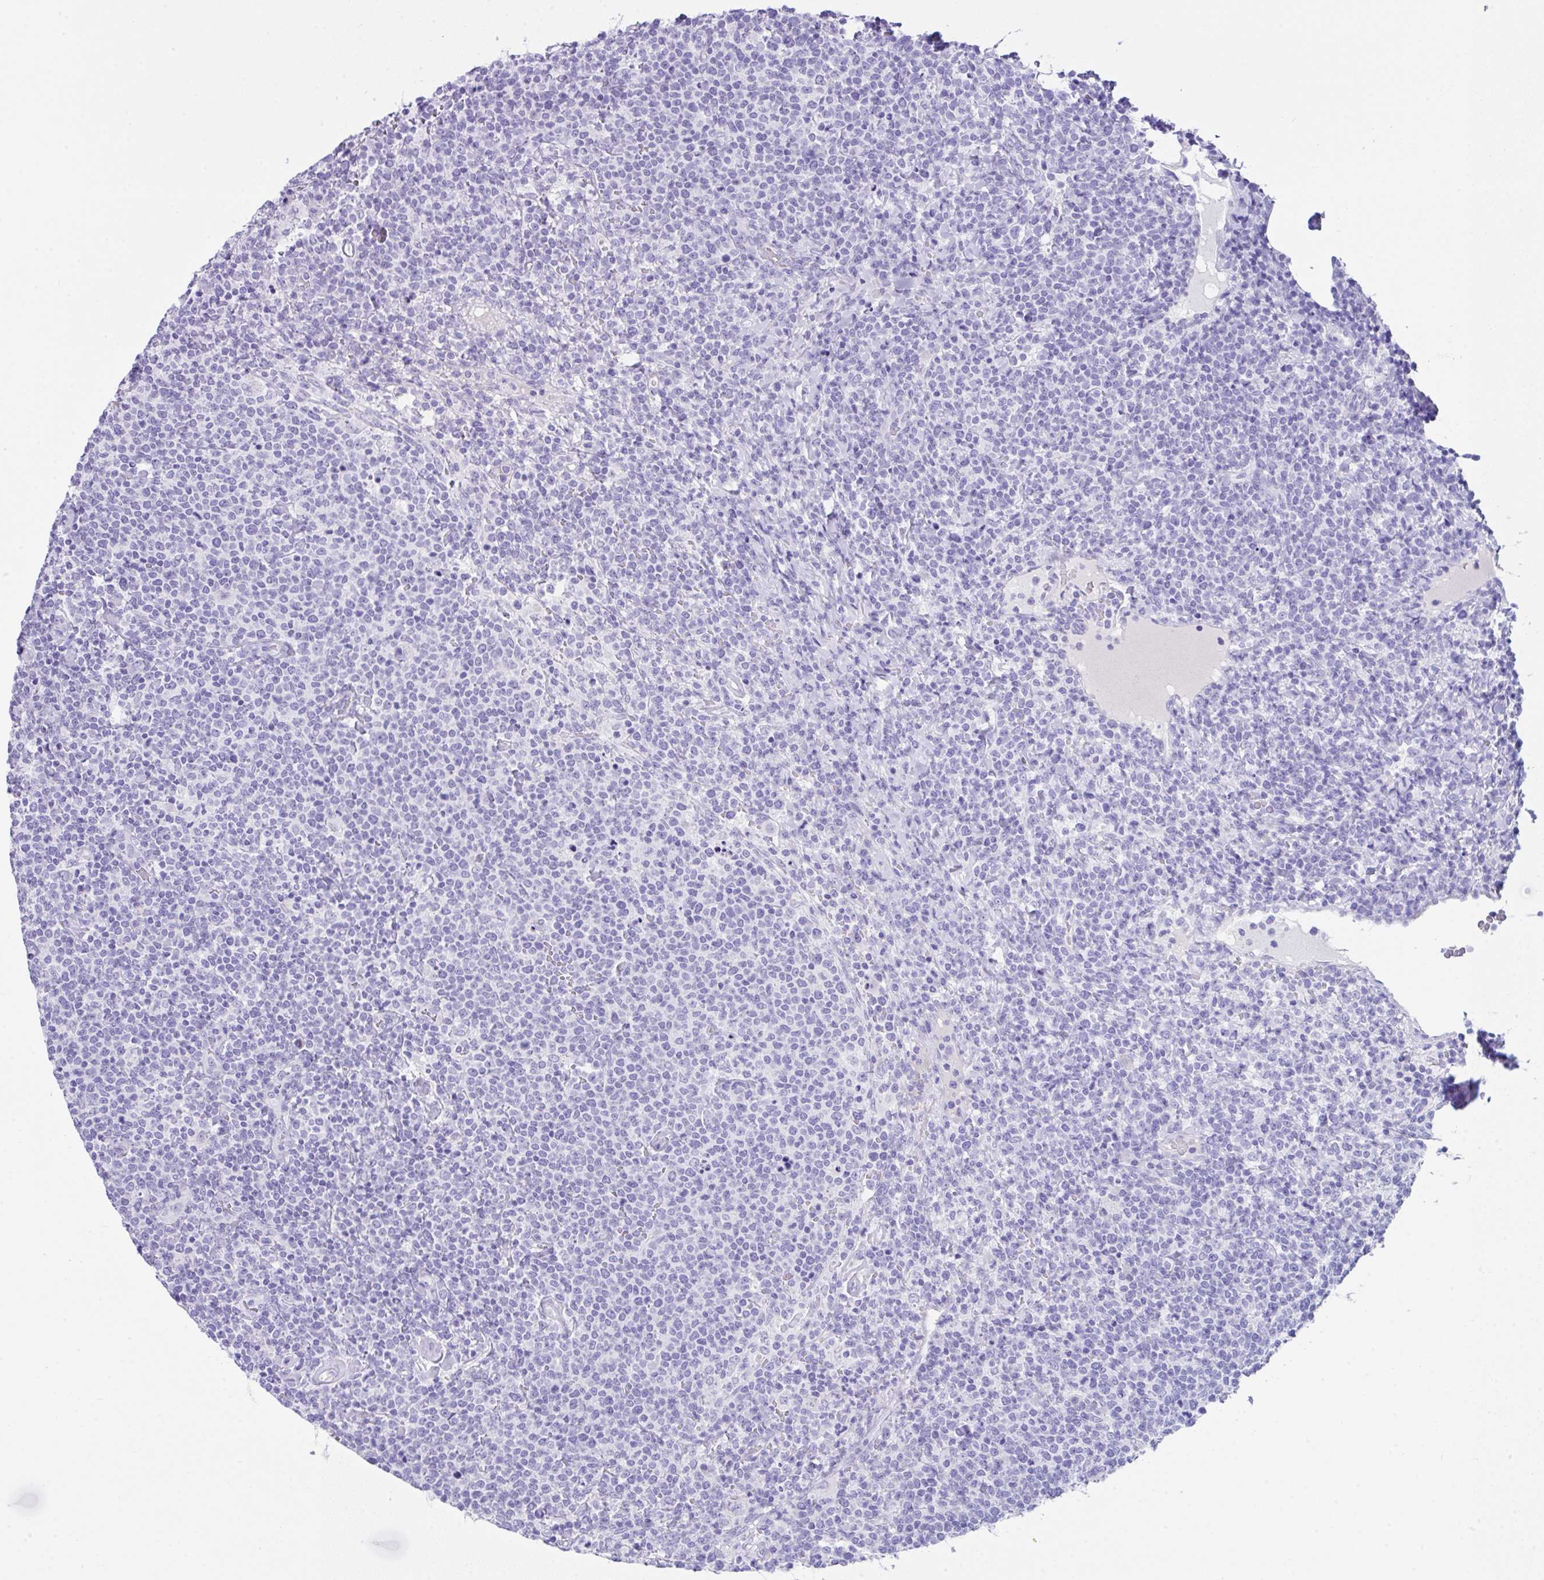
{"staining": {"intensity": "negative", "quantity": "none", "location": "none"}, "tissue": "lymphoma", "cell_type": "Tumor cells", "image_type": "cancer", "snomed": [{"axis": "morphology", "description": "Malignant lymphoma, non-Hodgkin's type, High grade"}, {"axis": "topography", "description": "Lymph node"}], "caption": "This is an immunohistochemistry micrograph of human lymphoma. There is no staining in tumor cells.", "gene": "LGALS4", "patient": {"sex": "male", "age": 61}}